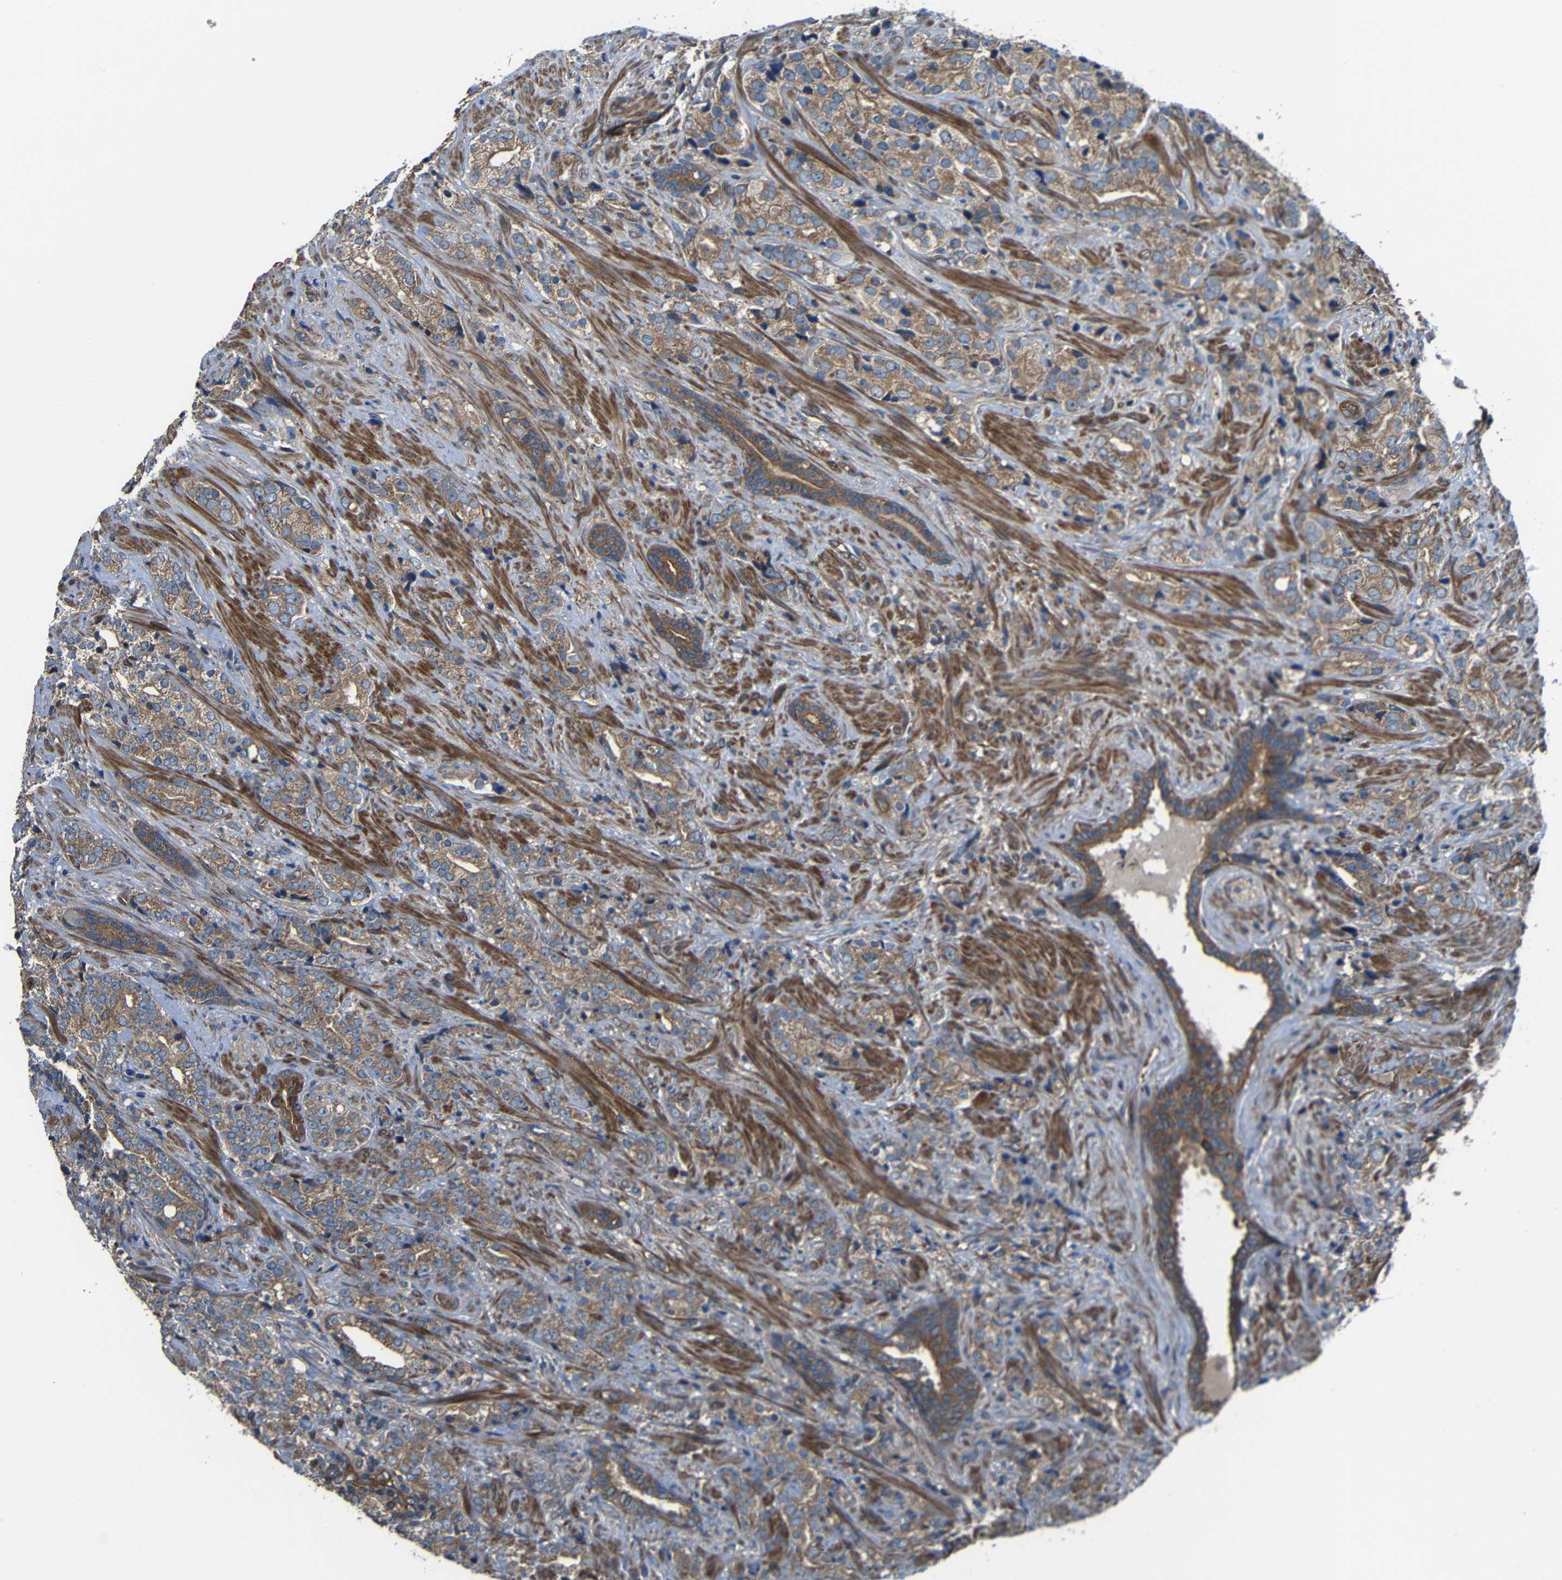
{"staining": {"intensity": "moderate", "quantity": ">75%", "location": "cytoplasmic/membranous"}, "tissue": "prostate cancer", "cell_type": "Tumor cells", "image_type": "cancer", "snomed": [{"axis": "morphology", "description": "Adenocarcinoma, High grade"}, {"axis": "topography", "description": "Prostate"}], "caption": "An image of human prostate cancer stained for a protein exhibits moderate cytoplasmic/membranous brown staining in tumor cells. (DAB (3,3'-diaminobenzidine) IHC, brown staining for protein, blue staining for nuclei).", "gene": "PTCH1", "patient": {"sex": "male", "age": 71}}